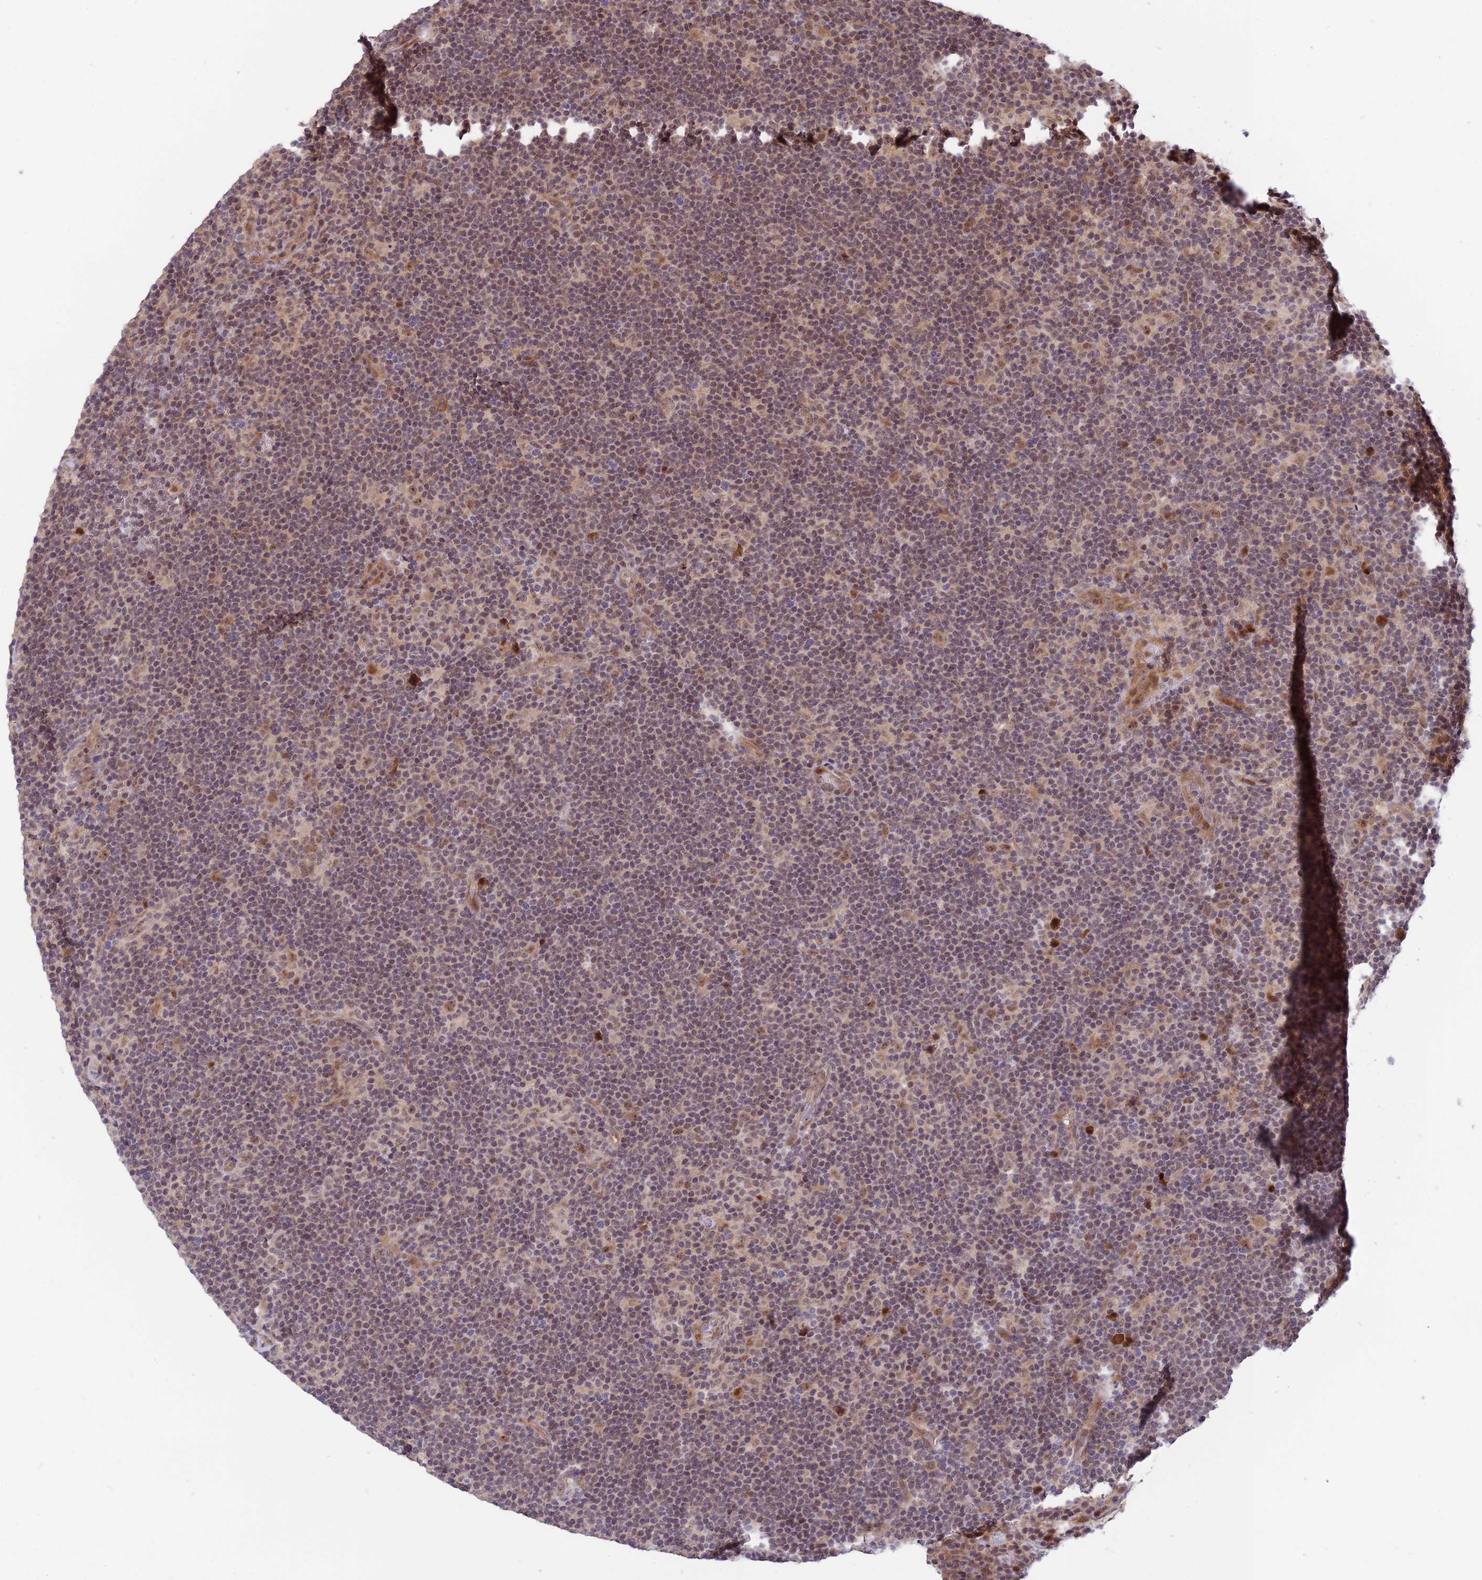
{"staining": {"intensity": "weak", "quantity": "25%-75%", "location": "nuclear"}, "tissue": "lymphoma", "cell_type": "Tumor cells", "image_type": "cancer", "snomed": [{"axis": "morphology", "description": "Hodgkin's disease, NOS"}, {"axis": "topography", "description": "Lymph node"}], "caption": "Approximately 25%-75% of tumor cells in human Hodgkin's disease exhibit weak nuclear protein expression as visualized by brown immunohistochemical staining.", "gene": "ASPDH", "patient": {"sex": "female", "age": 57}}